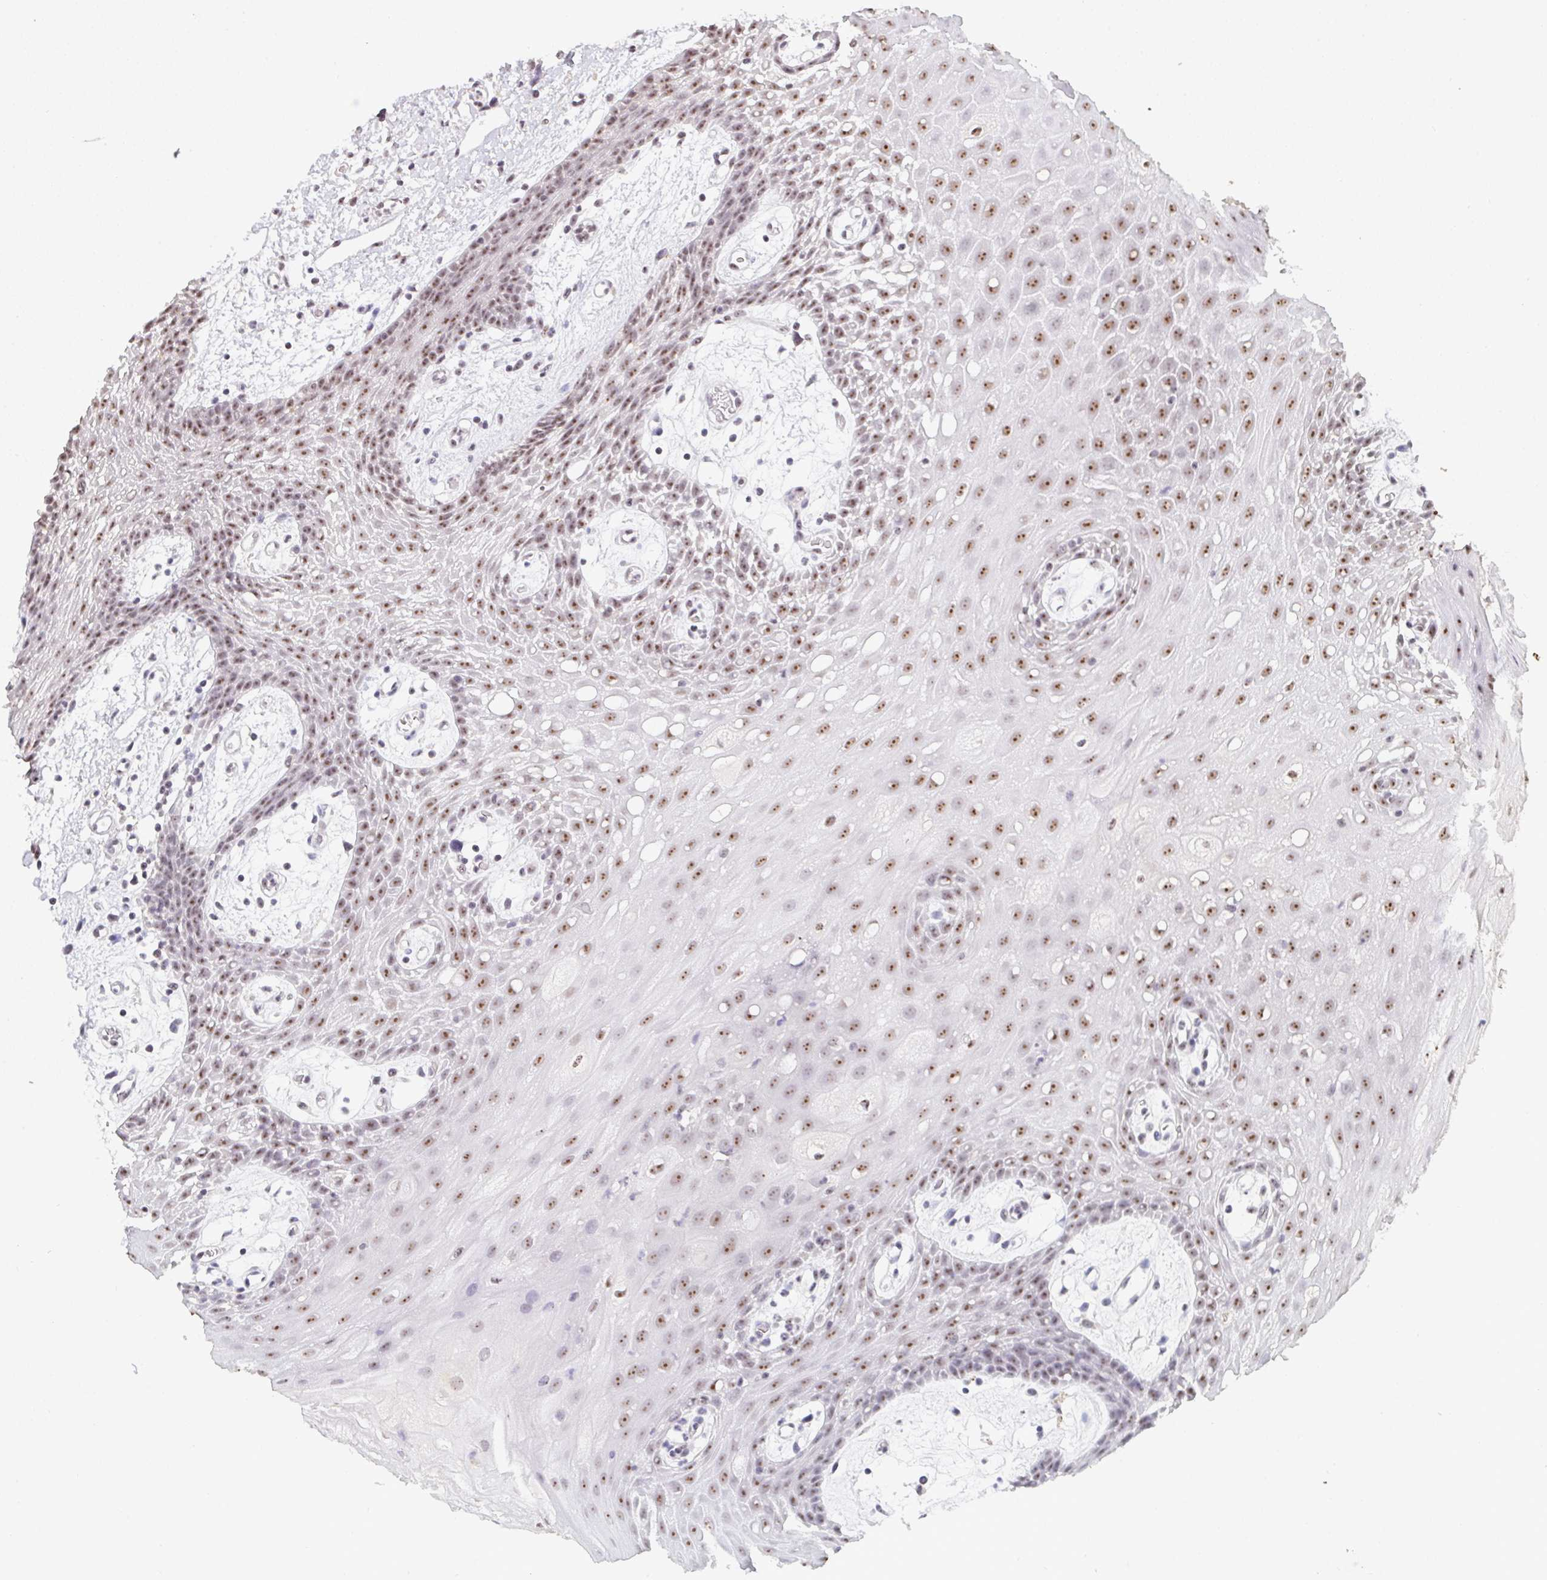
{"staining": {"intensity": "moderate", "quantity": ">75%", "location": "nuclear"}, "tissue": "oral mucosa", "cell_type": "Squamous epithelial cells", "image_type": "normal", "snomed": [{"axis": "morphology", "description": "Normal tissue, NOS"}, {"axis": "topography", "description": "Oral tissue"}], "caption": "Immunohistochemical staining of normal oral mucosa shows medium levels of moderate nuclear positivity in about >75% of squamous epithelial cells.", "gene": "DKC1", "patient": {"sex": "female", "age": 59}}